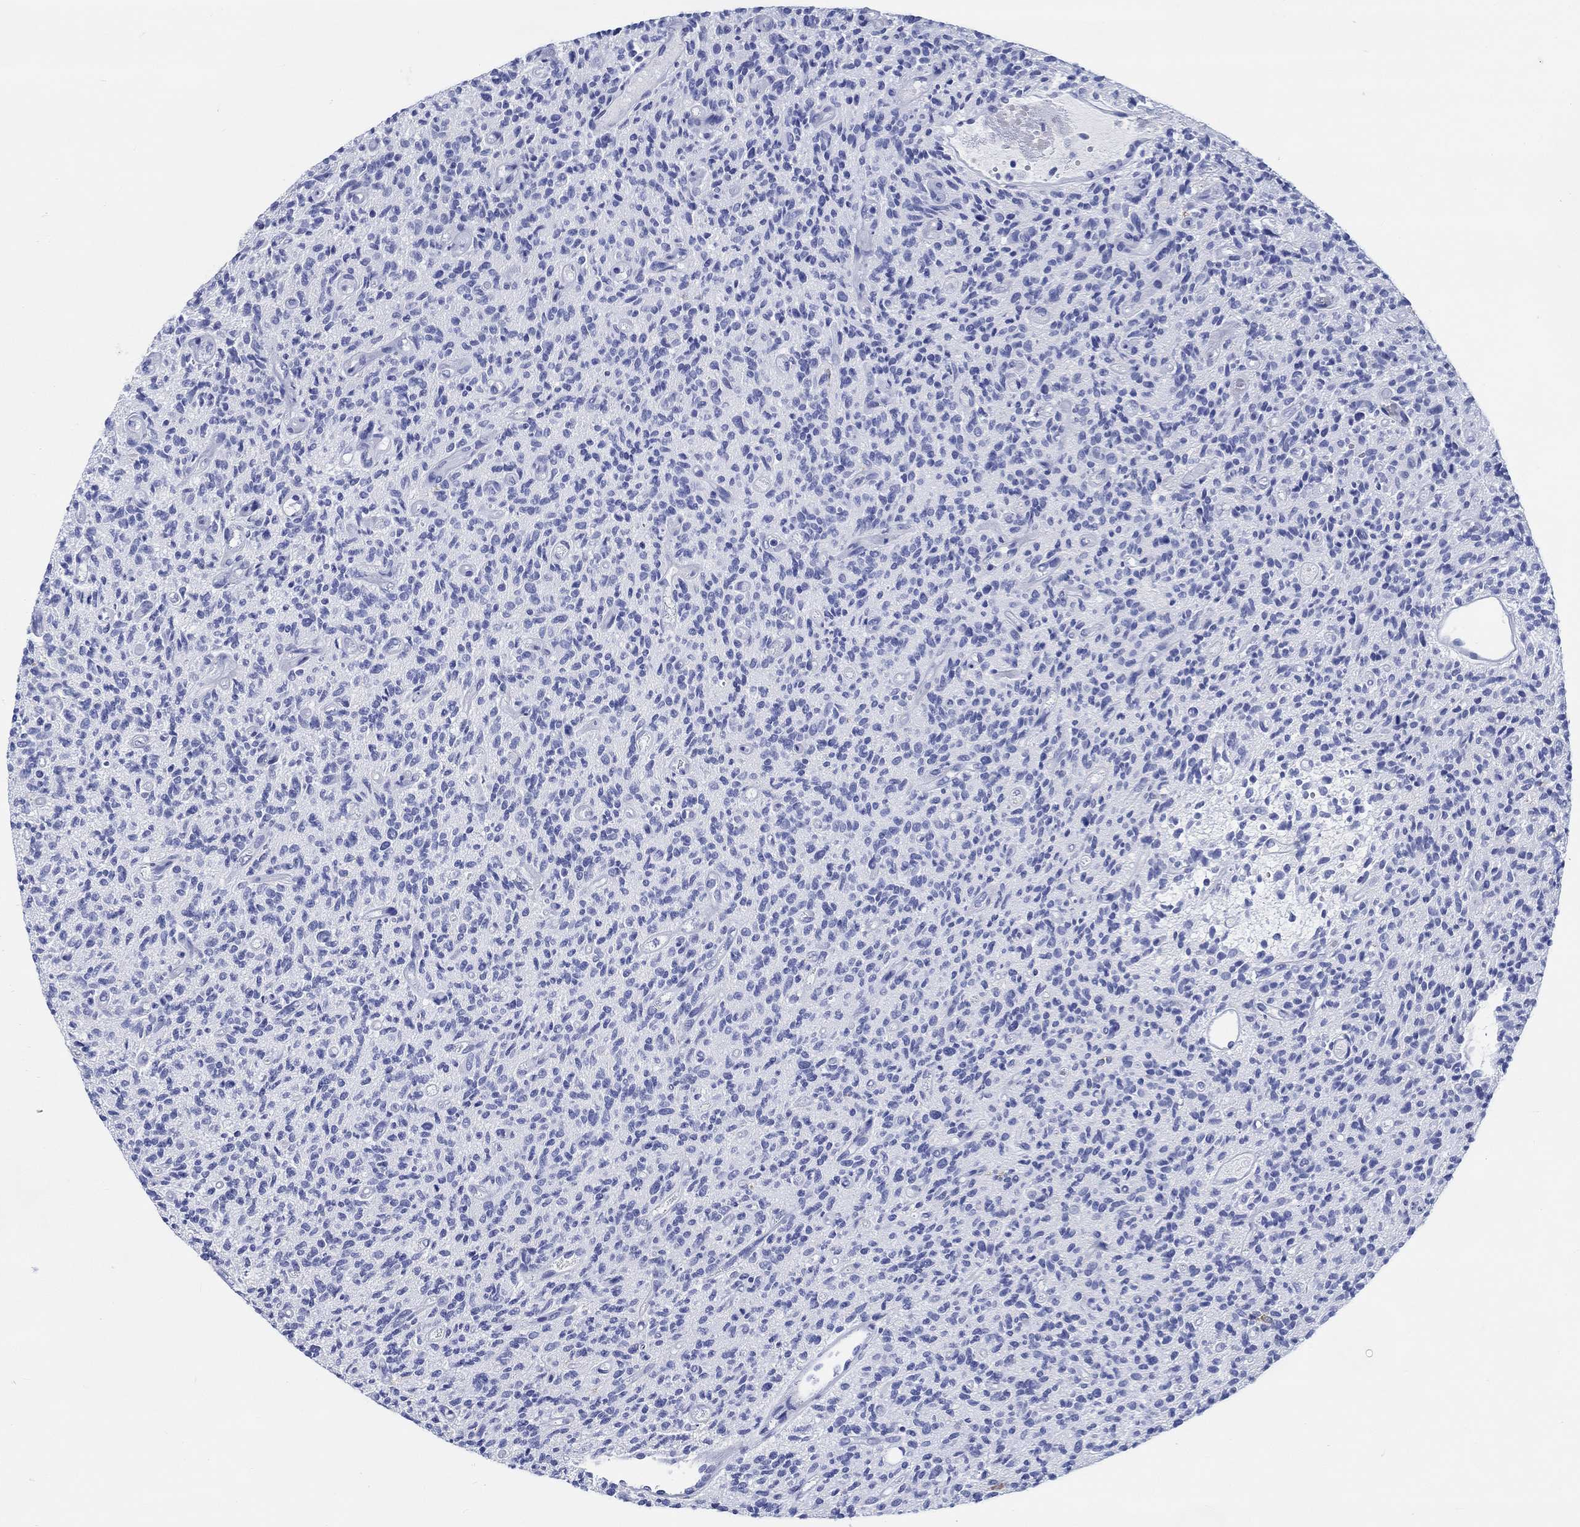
{"staining": {"intensity": "negative", "quantity": "none", "location": "none"}, "tissue": "glioma", "cell_type": "Tumor cells", "image_type": "cancer", "snomed": [{"axis": "morphology", "description": "Glioma, malignant, High grade"}, {"axis": "topography", "description": "Brain"}], "caption": "The histopathology image displays no staining of tumor cells in glioma.", "gene": "FBXO2", "patient": {"sex": "male", "age": 64}}